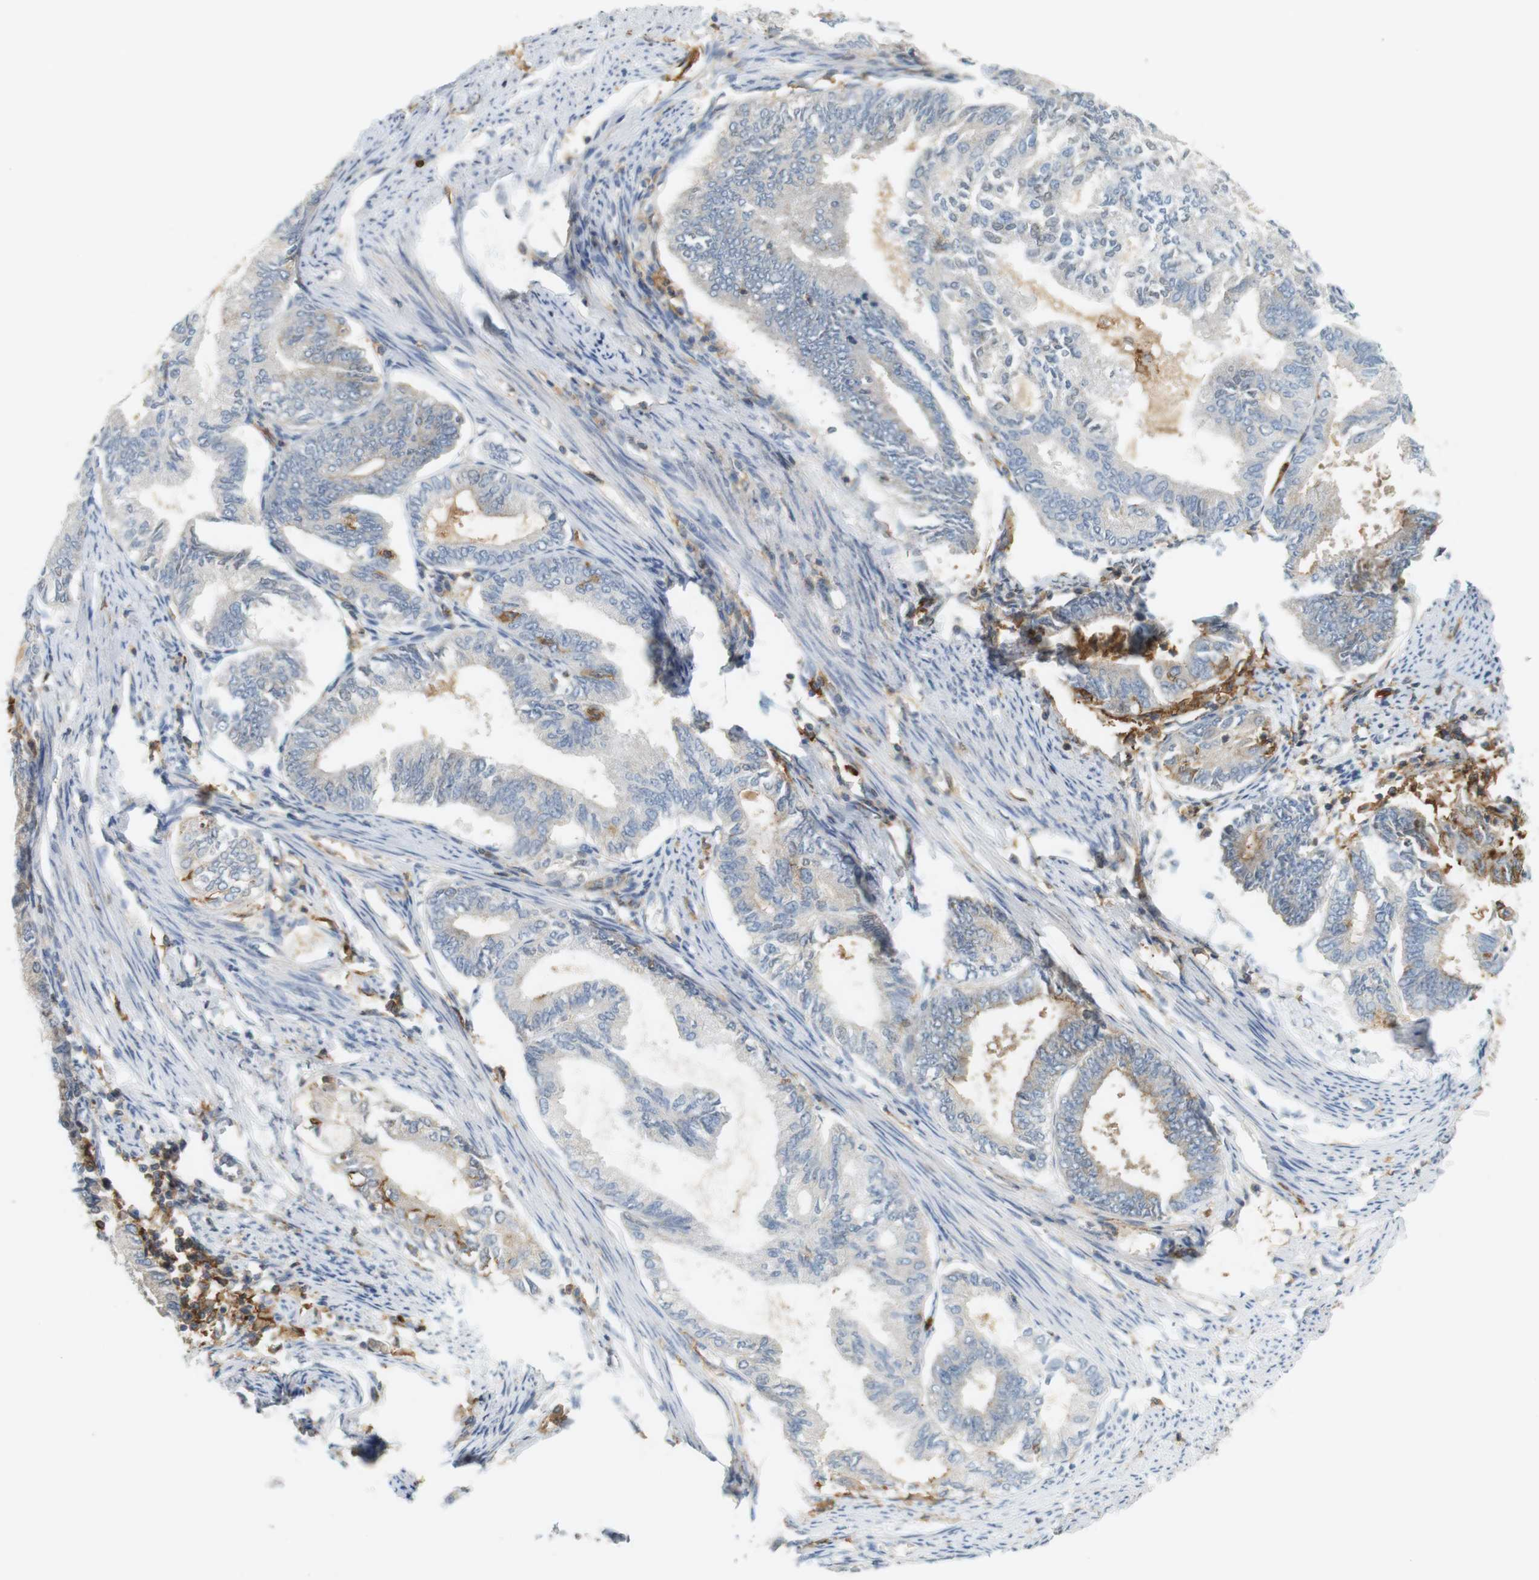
{"staining": {"intensity": "weak", "quantity": "<25%", "location": "cytoplasmic/membranous"}, "tissue": "endometrial cancer", "cell_type": "Tumor cells", "image_type": "cancer", "snomed": [{"axis": "morphology", "description": "Adenocarcinoma, NOS"}, {"axis": "topography", "description": "Endometrium"}], "caption": "Immunohistochemical staining of human endometrial cancer (adenocarcinoma) displays no significant expression in tumor cells. The staining is performed using DAB (3,3'-diaminobenzidine) brown chromogen with nuclei counter-stained in using hematoxylin.", "gene": "SIRPA", "patient": {"sex": "female", "age": 86}}